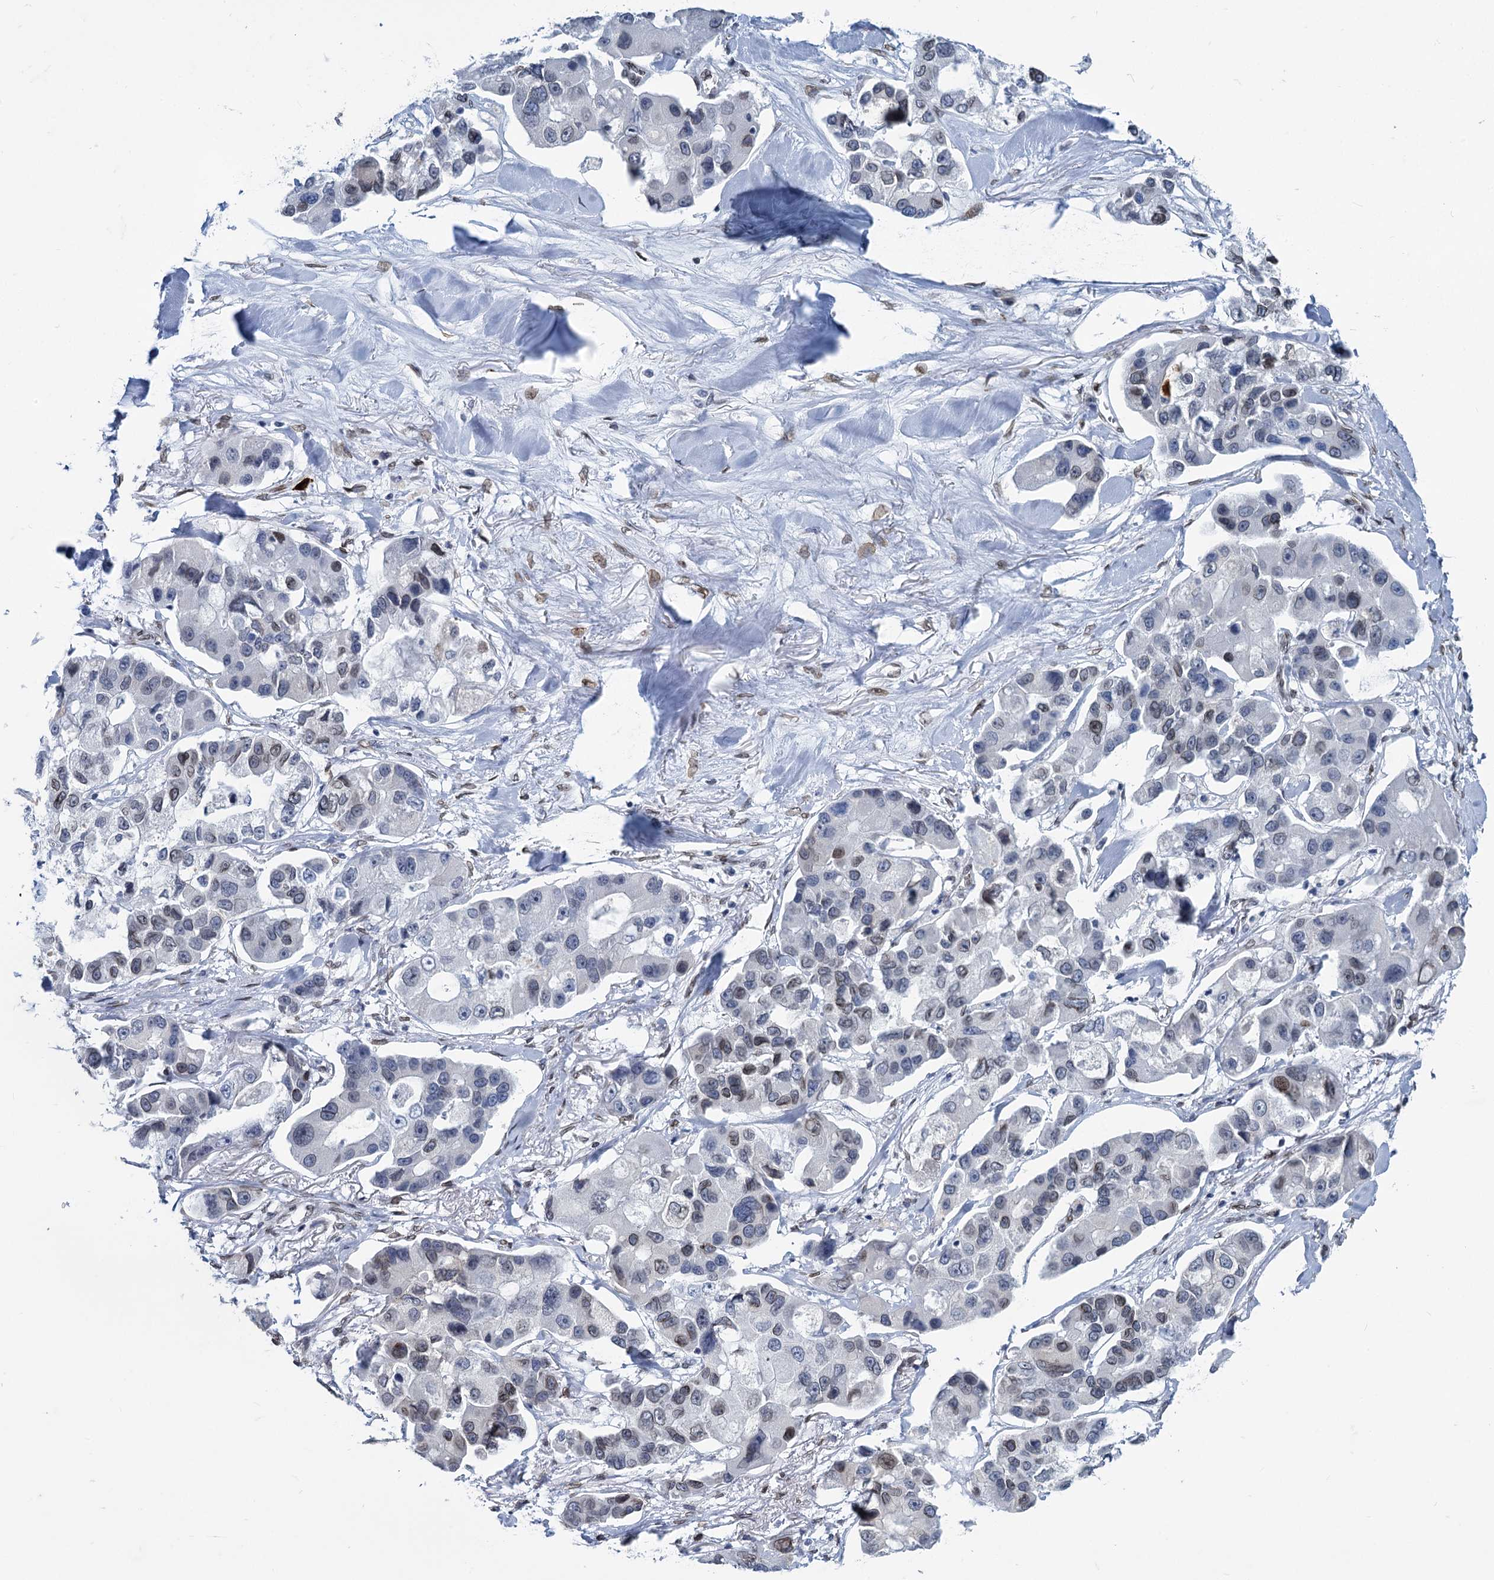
{"staining": {"intensity": "weak", "quantity": "<25%", "location": "nuclear"}, "tissue": "lung cancer", "cell_type": "Tumor cells", "image_type": "cancer", "snomed": [{"axis": "morphology", "description": "Adenocarcinoma, NOS"}, {"axis": "topography", "description": "Lung"}], "caption": "The immunohistochemistry (IHC) image has no significant positivity in tumor cells of lung cancer (adenocarcinoma) tissue.", "gene": "PRSS35", "patient": {"sex": "female", "age": 54}}